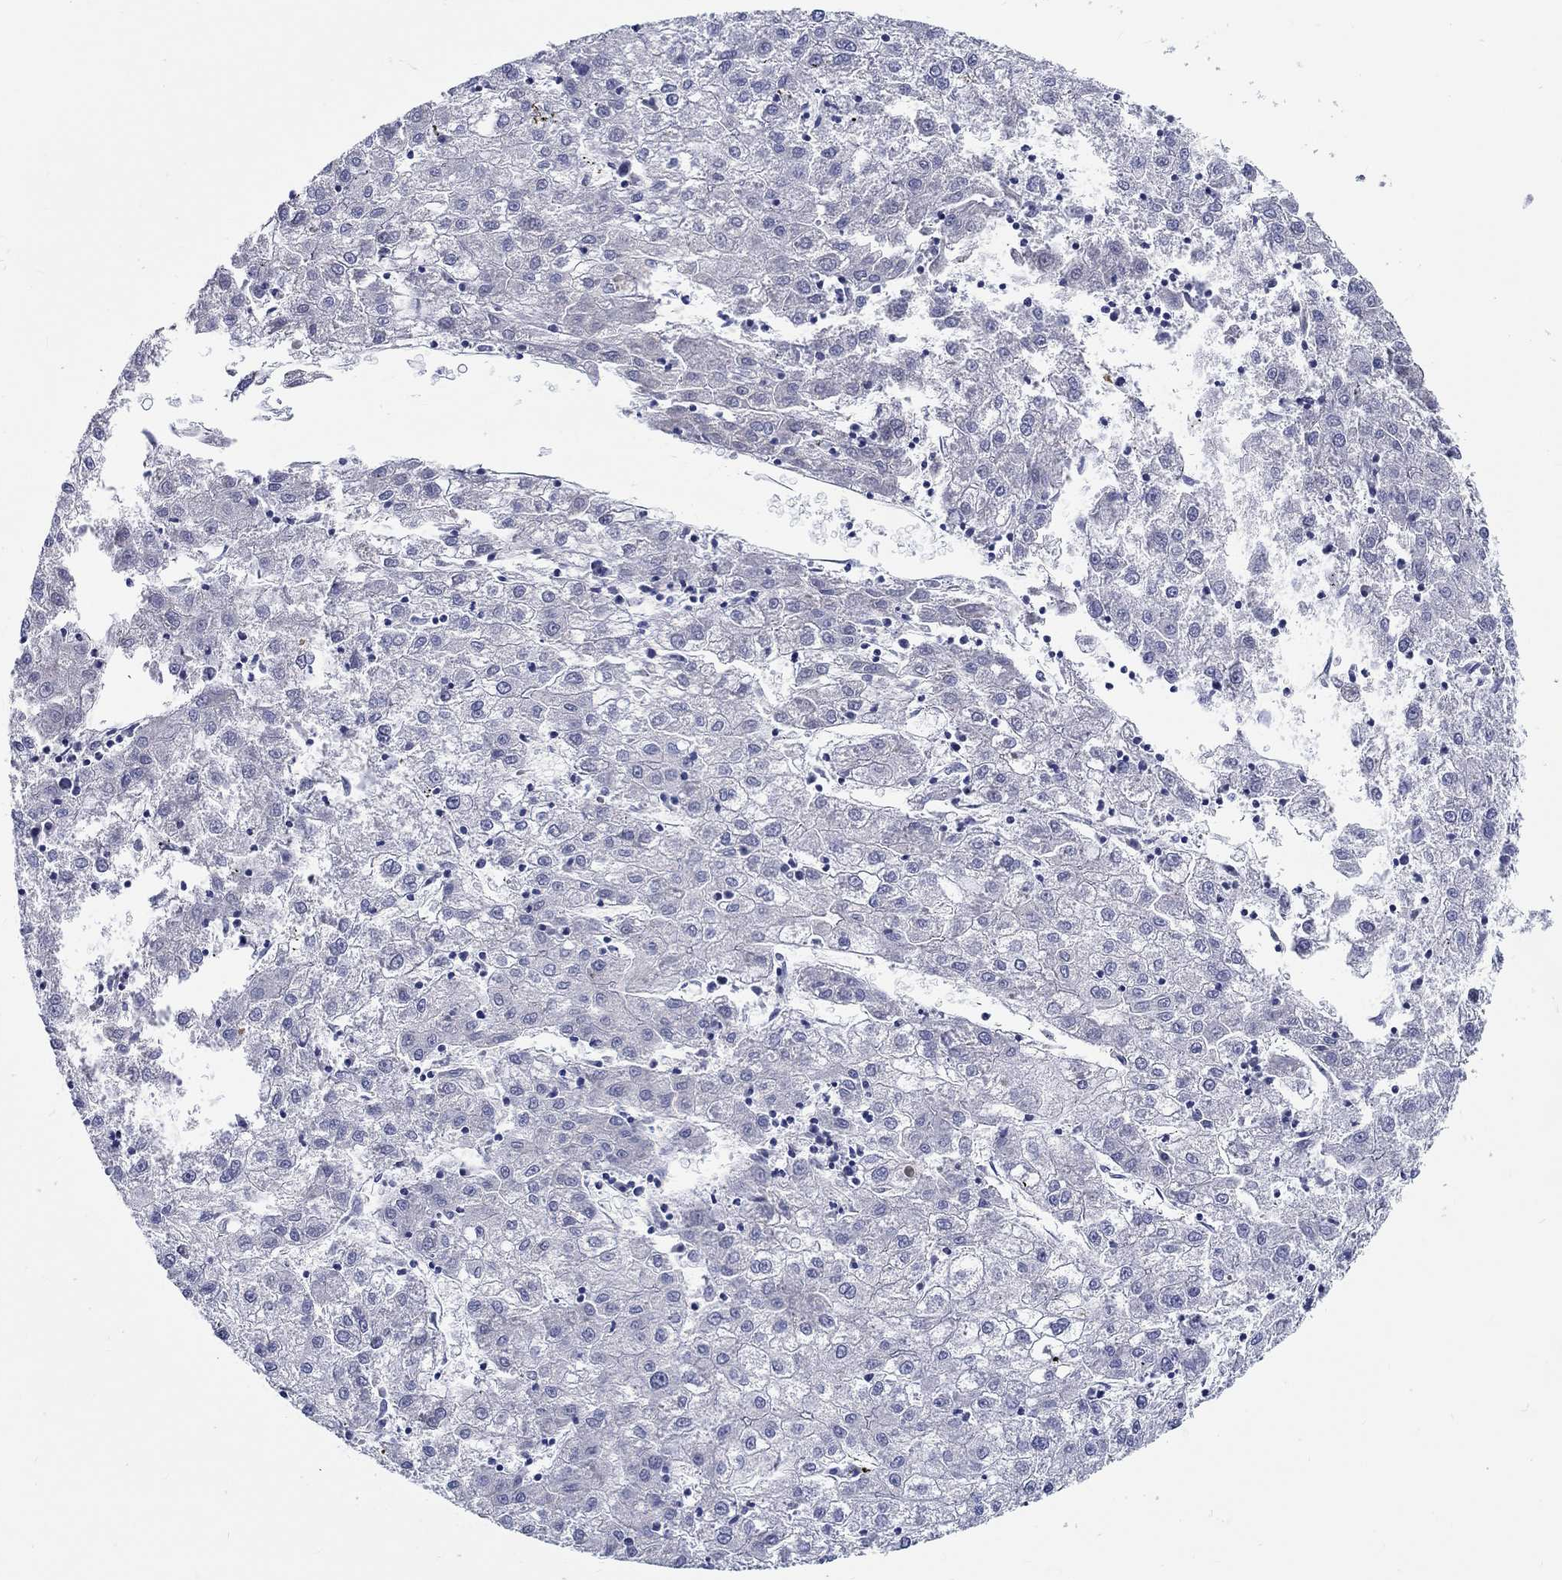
{"staining": {"intensity": "negative", "quantity": "none", "location": "none"}, "tissue": "liver cancer", "cell_type": "Tumor cells", "image_type": "cancer", "snomed": [{"axis": "morphology", "description": "Carcinoma, Hepatocellular, NOS"}, {"axis": "topography", "description": "Liver"}], "caption": "Tumor cells are negative for protein expression in human hepatocellular carcinoma (liver).", "gene": "PDE1B", "patient": {"sex": "male", "age": 72}}